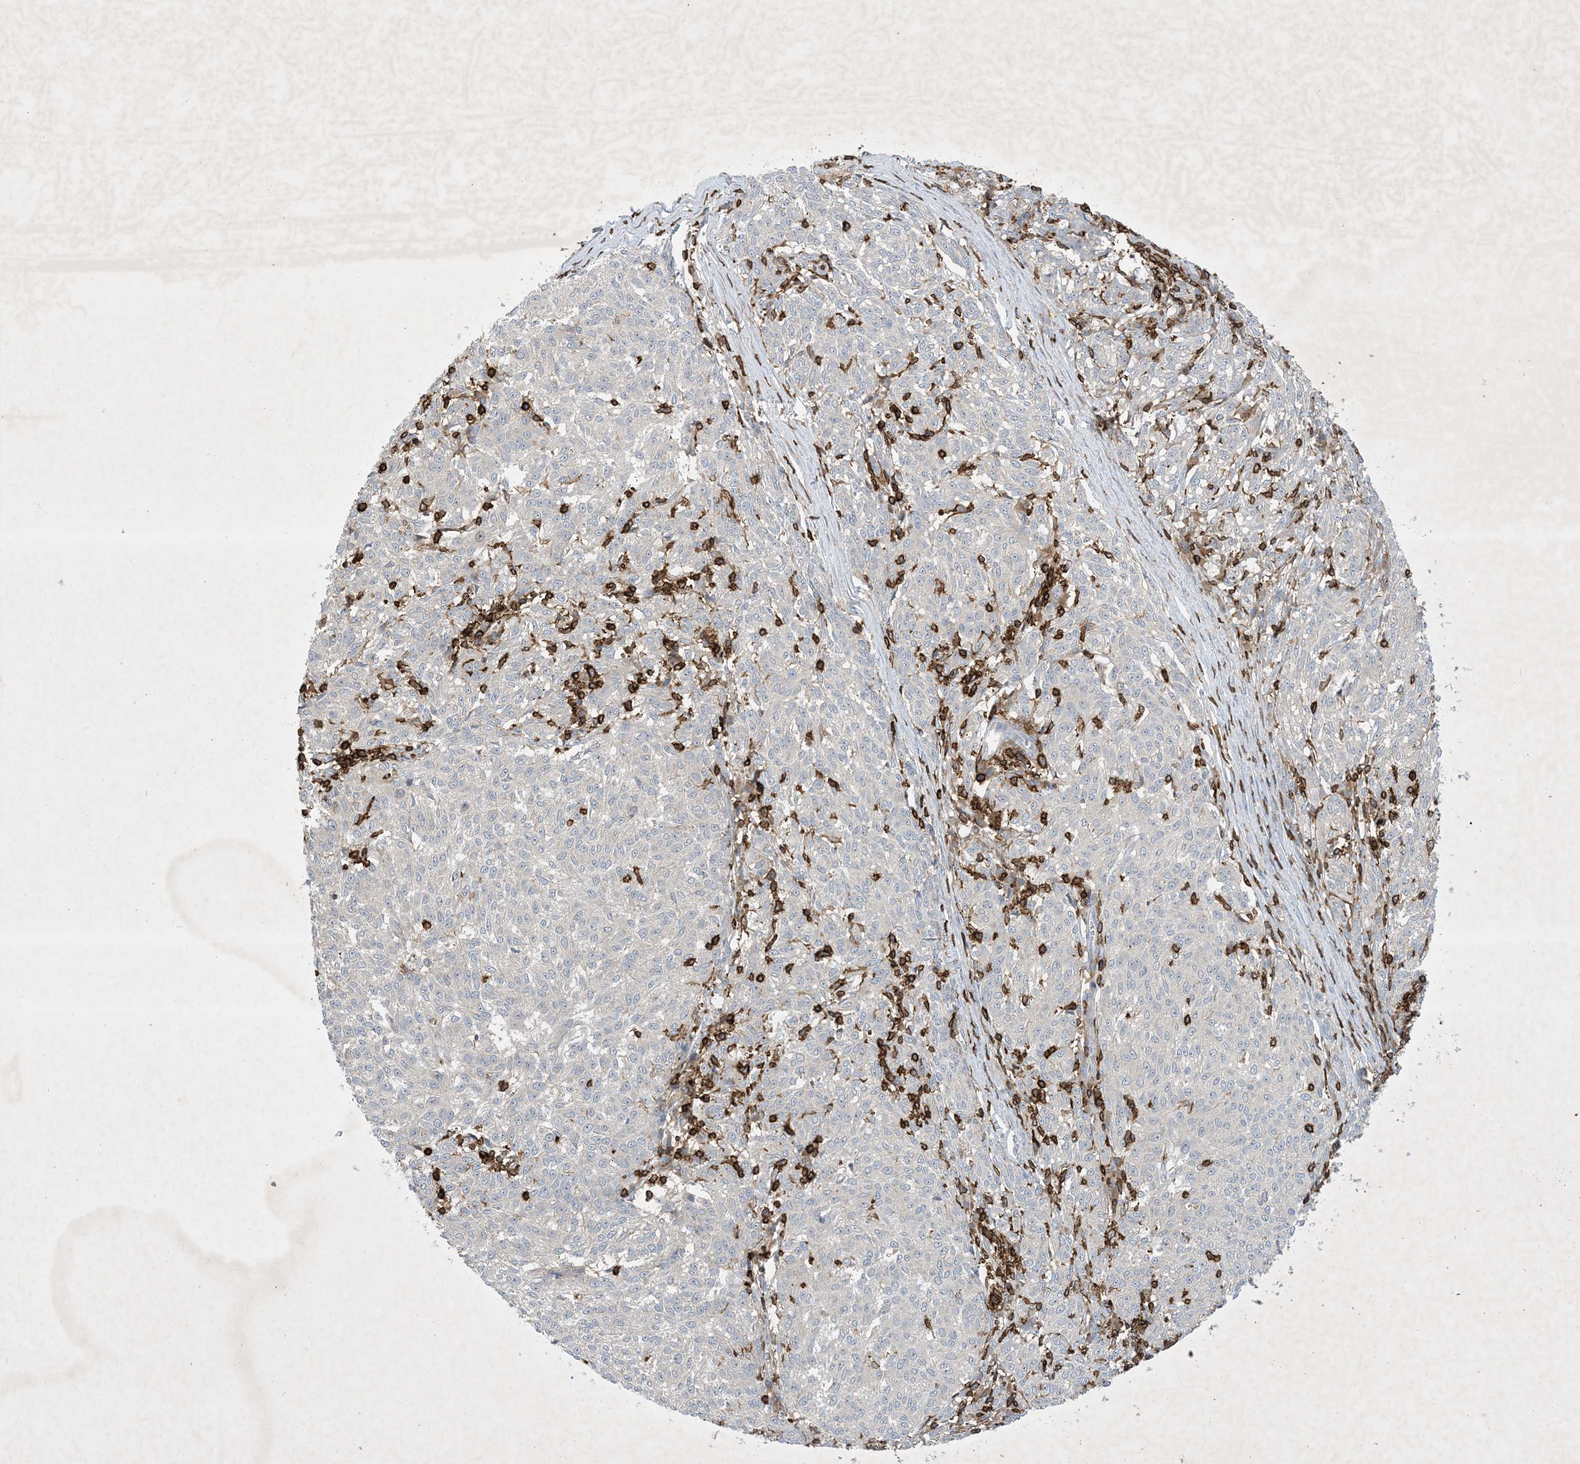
{"staining": {"intensity": "negative", "quantity": "none", "location": "none"}, "tissue": "melanoma", "cell_type": "Tumor cells", "image_type": "cancer", "snomed": [{"axis": "morphology", "description": "Malignant melanoma, NOS"}, {"axis": "topography", "description": "Skin"}], "caption": "The histopathology image shows no staining of tumor cells in melanoma.", "gene": "AK9", "patient": {"sex": "female", "age": 72}}